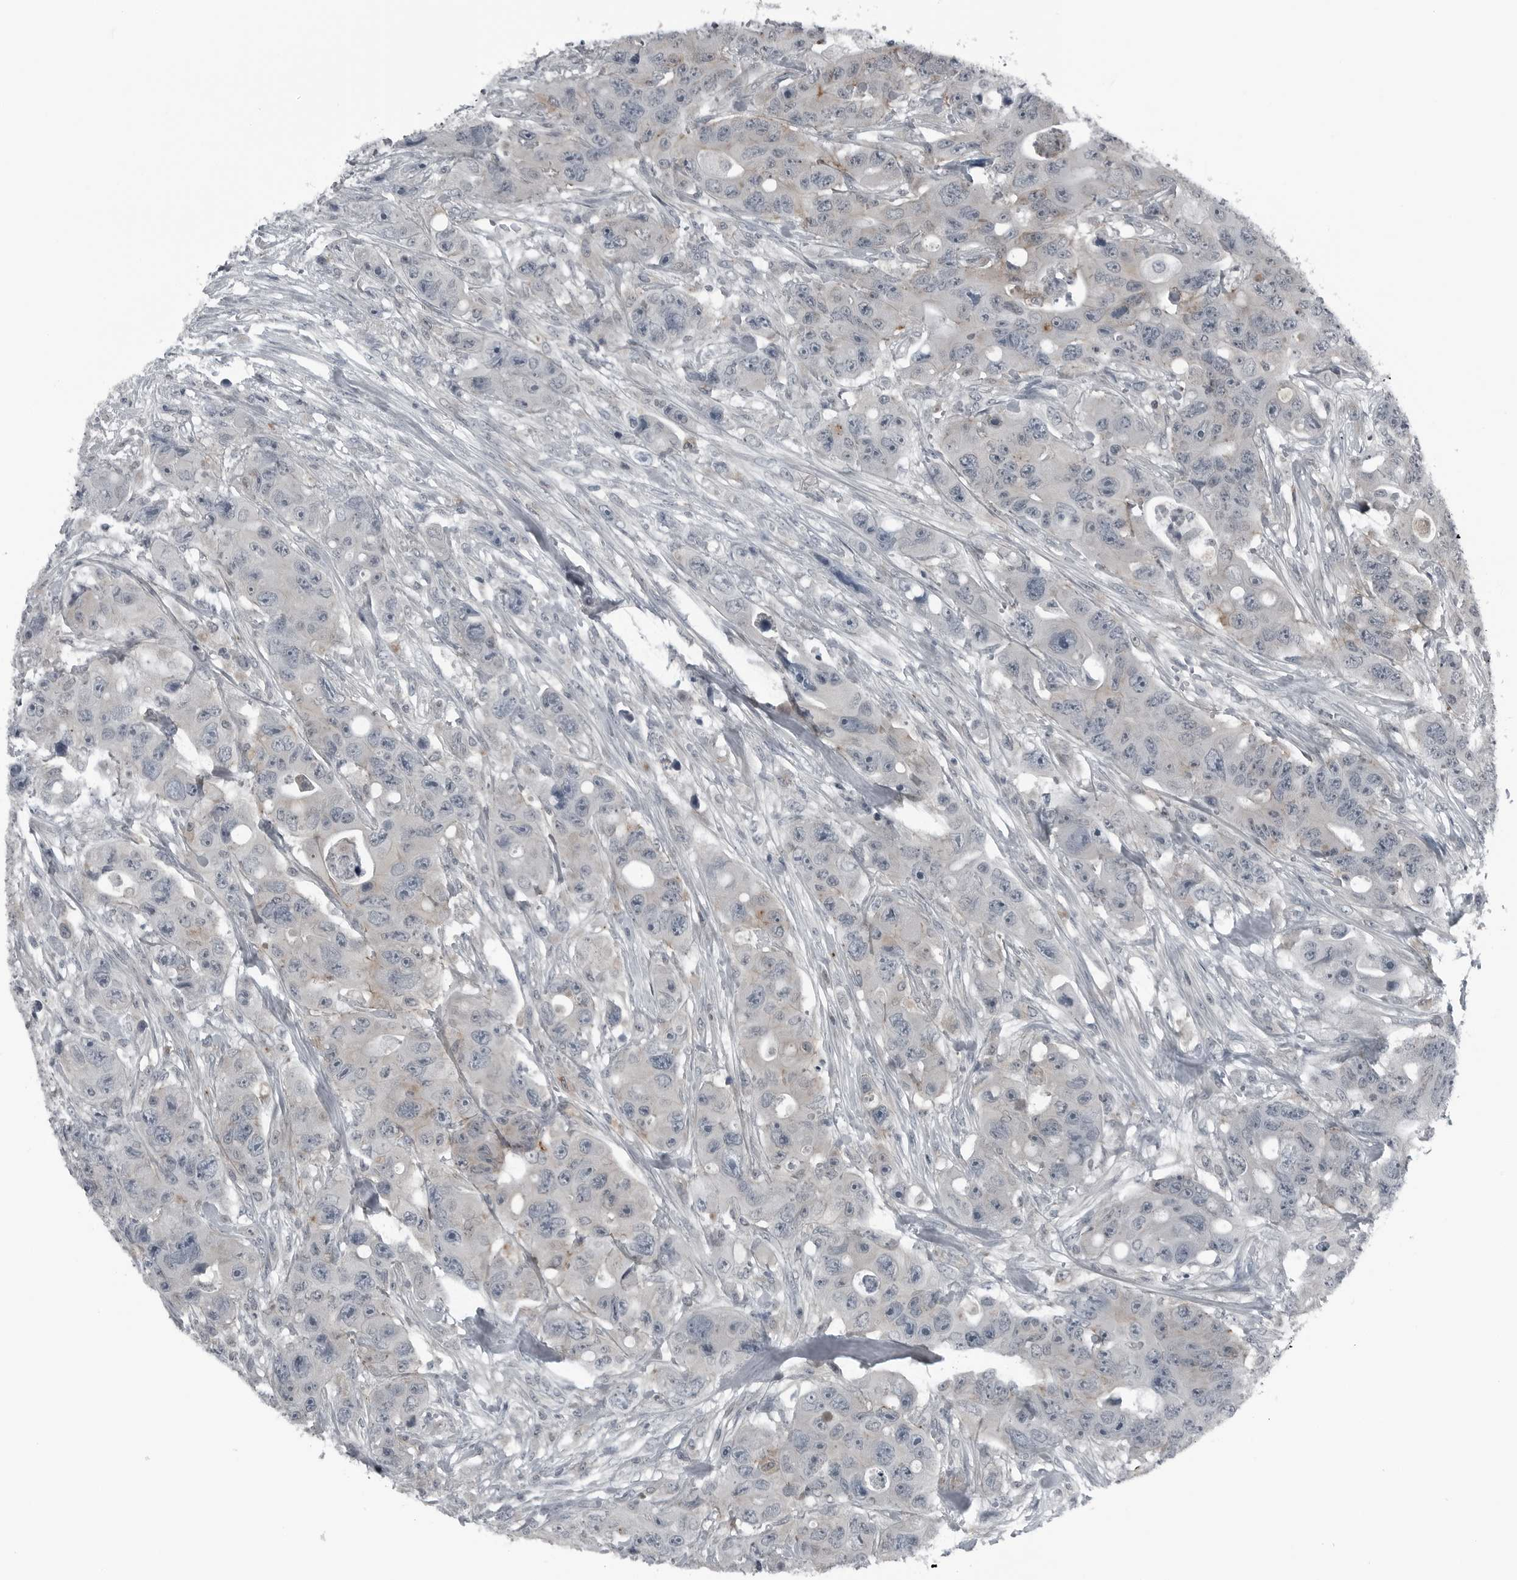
{"staining": {"intensity": "negative", "quantity": "none", "location": "none"}, "tissue": "colorectal cancer", "cell_type": "Tumor cells", "image_type": "cancer", "snomed": [{"axis": "morphology", "description": "Adenocarcinoma, NOS"}, {"axis": "topography", "description": "Colon"}], "caption": "Colorectal adenocarcinoma was stained to show a protein in brown. There is no significant expression in tumor cells. (DAB immunohistochemistry (IHC) with hematoxylin counter stain).", "gene": "GAK", "patient": {"sex": "female", "age": 46}}